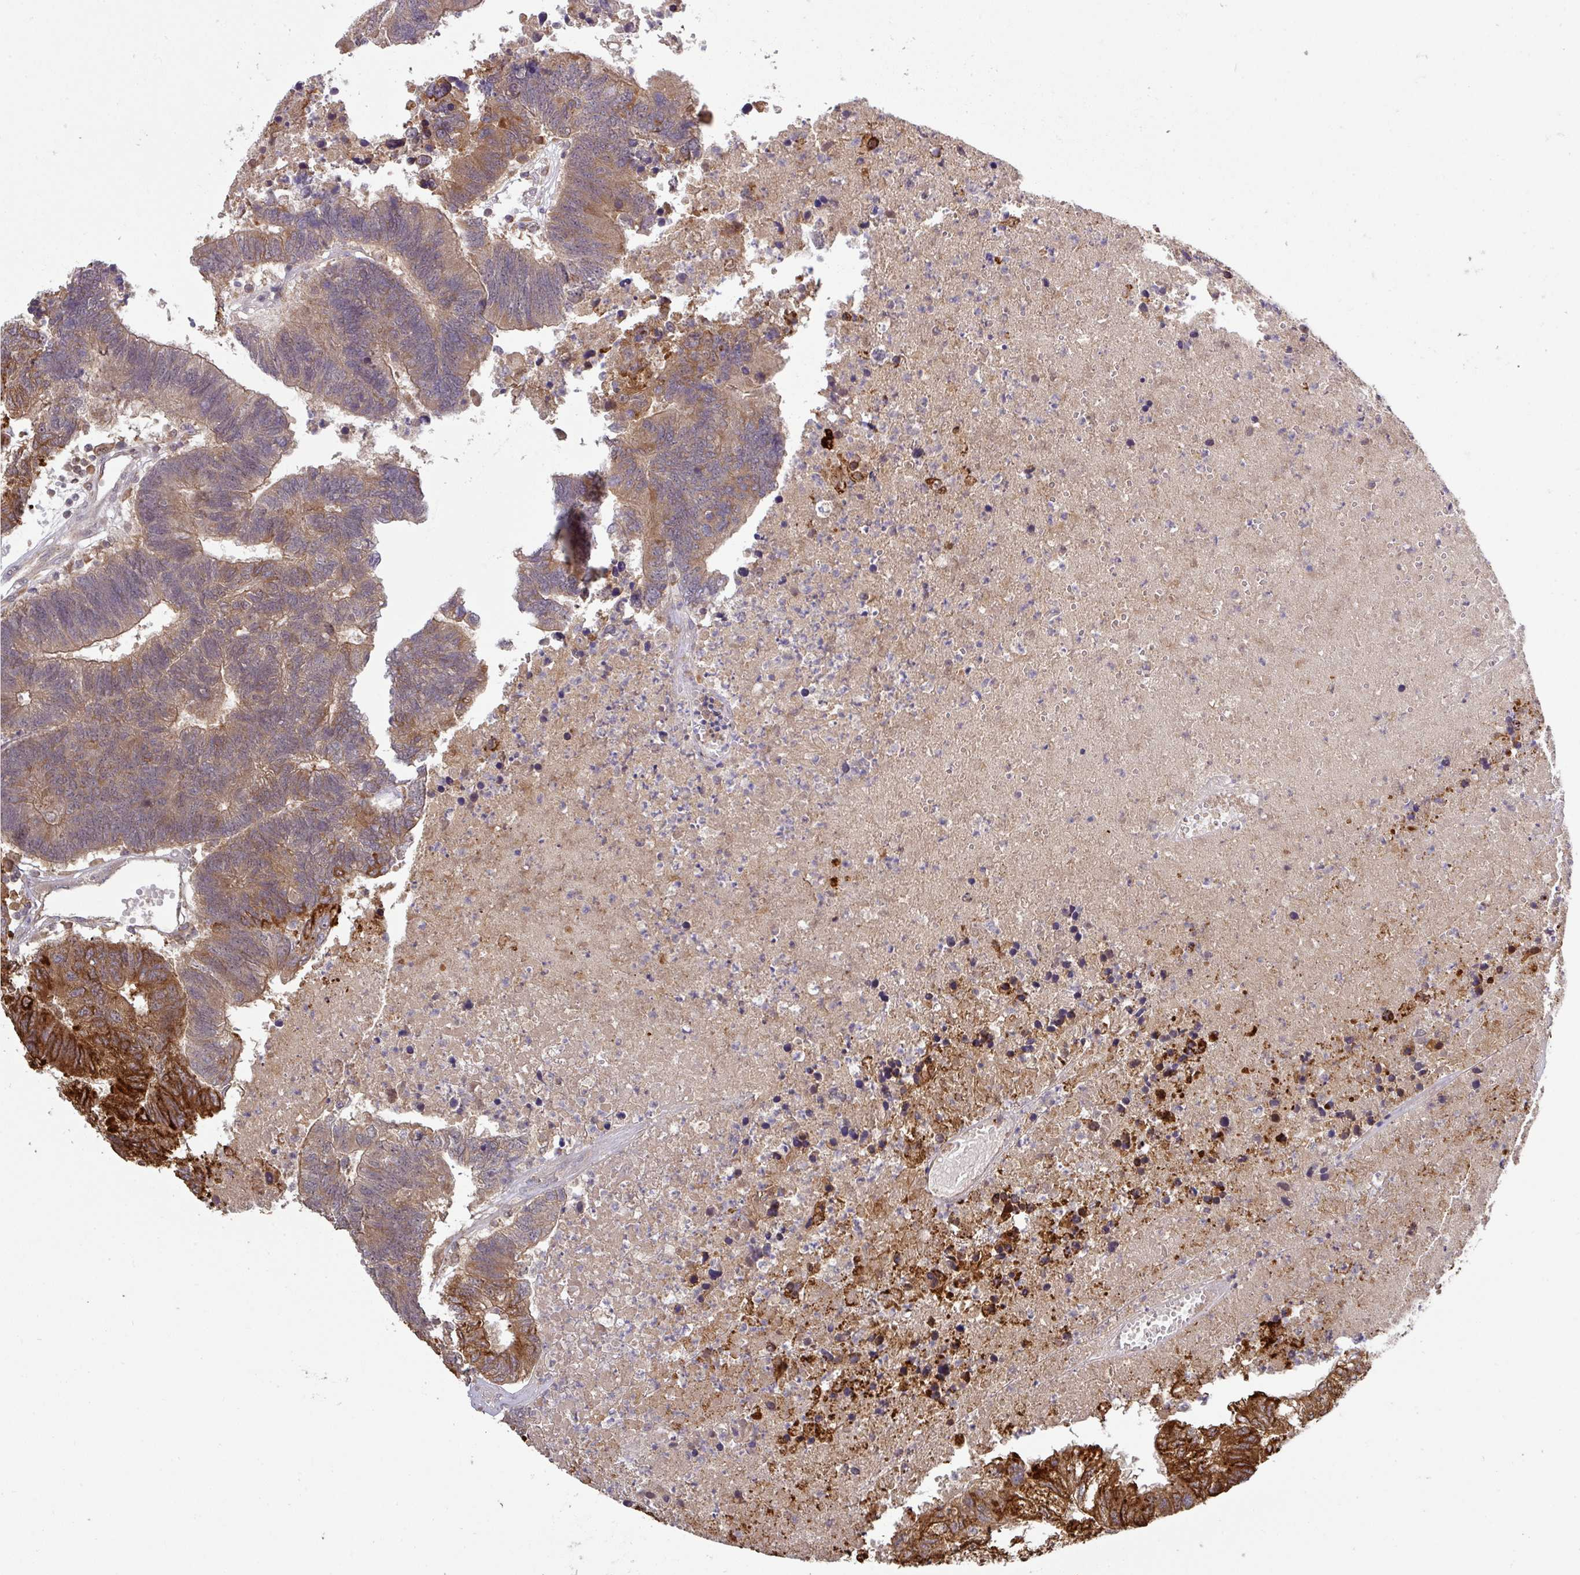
{"staining": {"intensity": "moderate", "quantity": ">75%", "location": "cytoplasmic/membranous"}, "tissue": "colorectal cancer", "cell_type": "Tumor cells", "image_type": "cancer", "snomed": [{"axis": "morphology", "description": "Adenocarcinoma, NOS"}, {"axis": "topography", "description": "Colon"}], "caption": "Immunohistochemical staining of adenocarcinoma (colorectal) reveals moderate cytoplasmic/membranous protein expression in about >75% of tumor cells. The protein of interest is shown in brown color, while the nuclei are stained blue.", "gene": "CCDC121", "patient": {"sex": "female", "age": 48}}